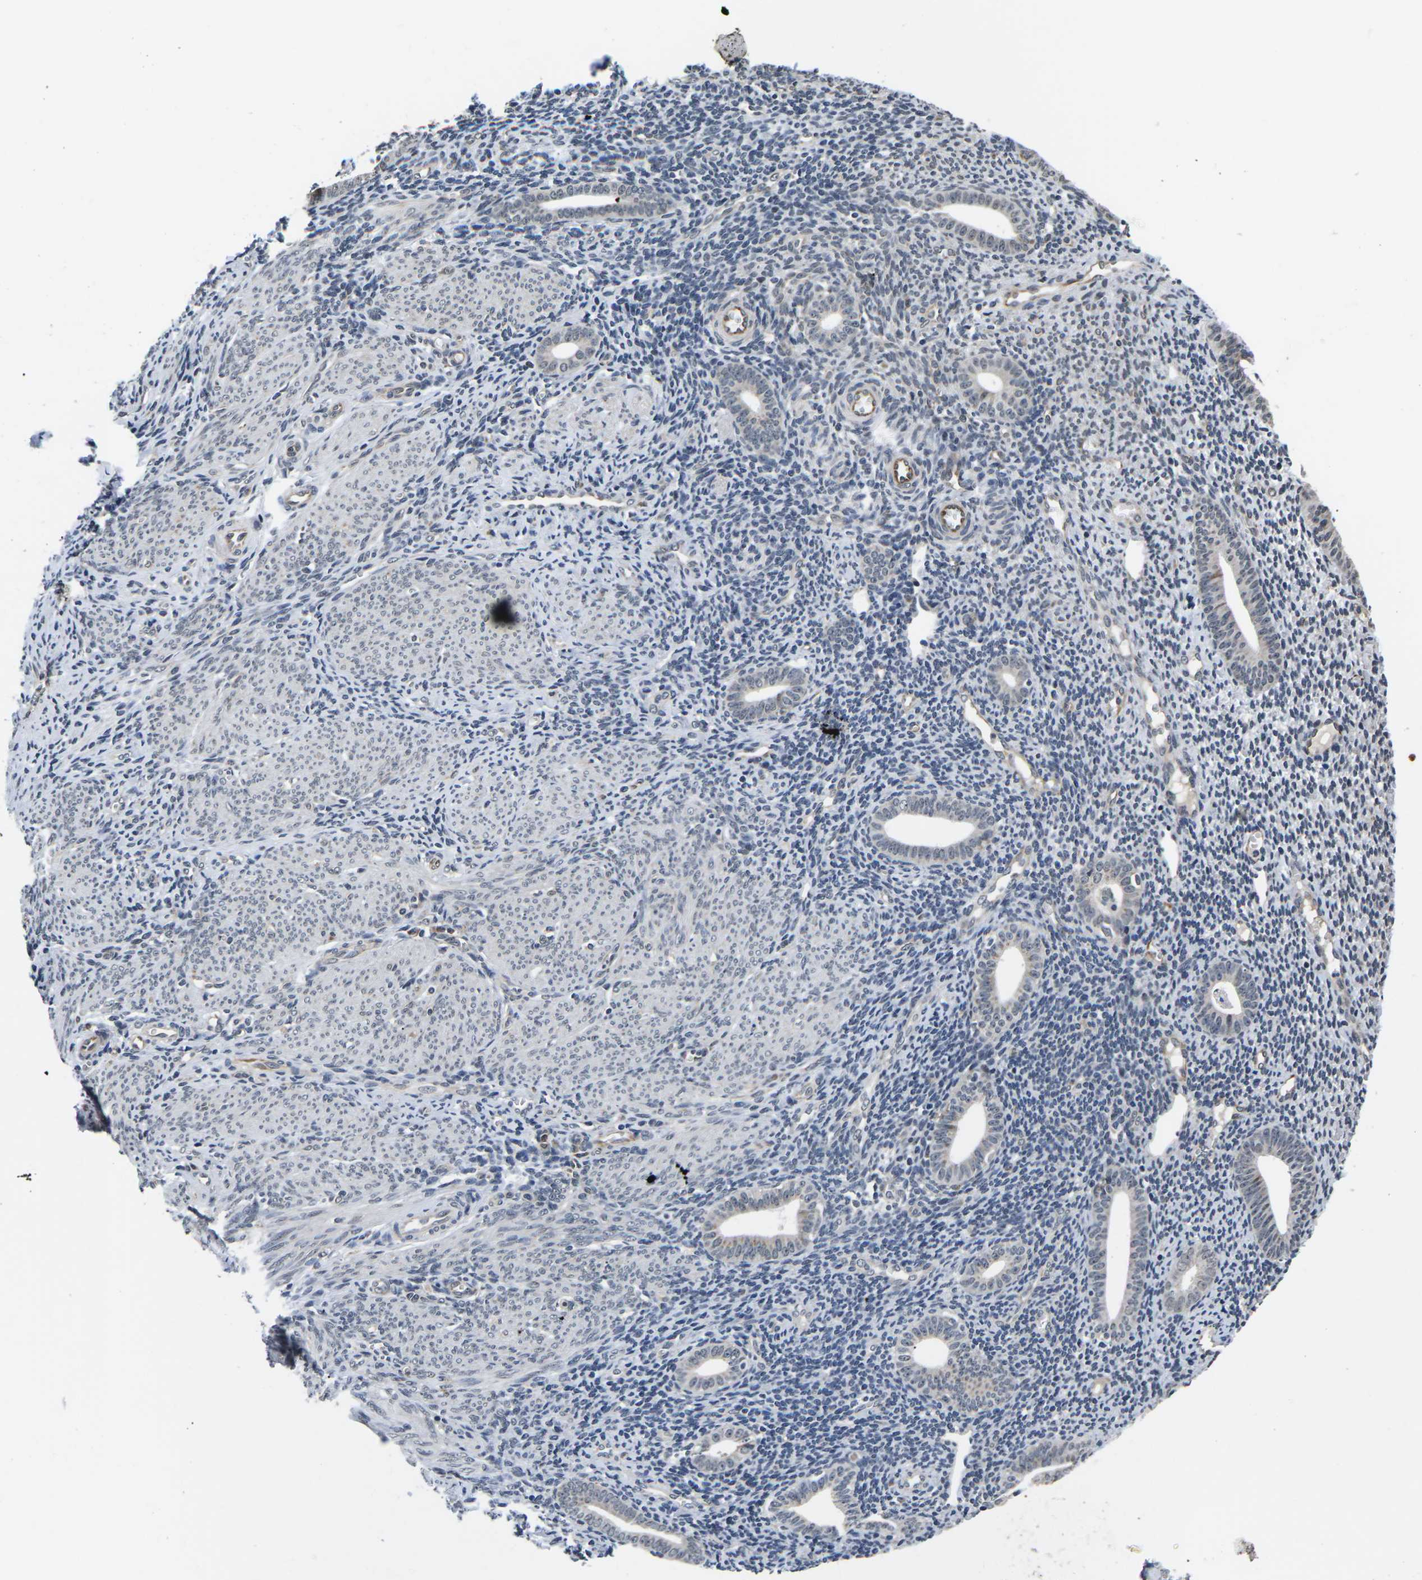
{"staining": {"intensity": "weak", "quantity": "<25%", "location": "cytoplasmic/membranous"}, "tissue": "endometrium", "cell_type": "Cells in endometrial stroma", "image_type": "normal", "snomed": [{"axis": "morphology", "description": "Normal tissue, NOS"}, {"axis": "topography", "description": "Endometrium"}], "caption": "Photomicrograph shows no significant protein positivity in cells in endometrial stroma of unremarkable endometrium. (DAB (3,3'-diaminobenzidine) IHC, high magnification).", "gene": "CCNE1", "patient": {"sex": "female", "age": 50}}